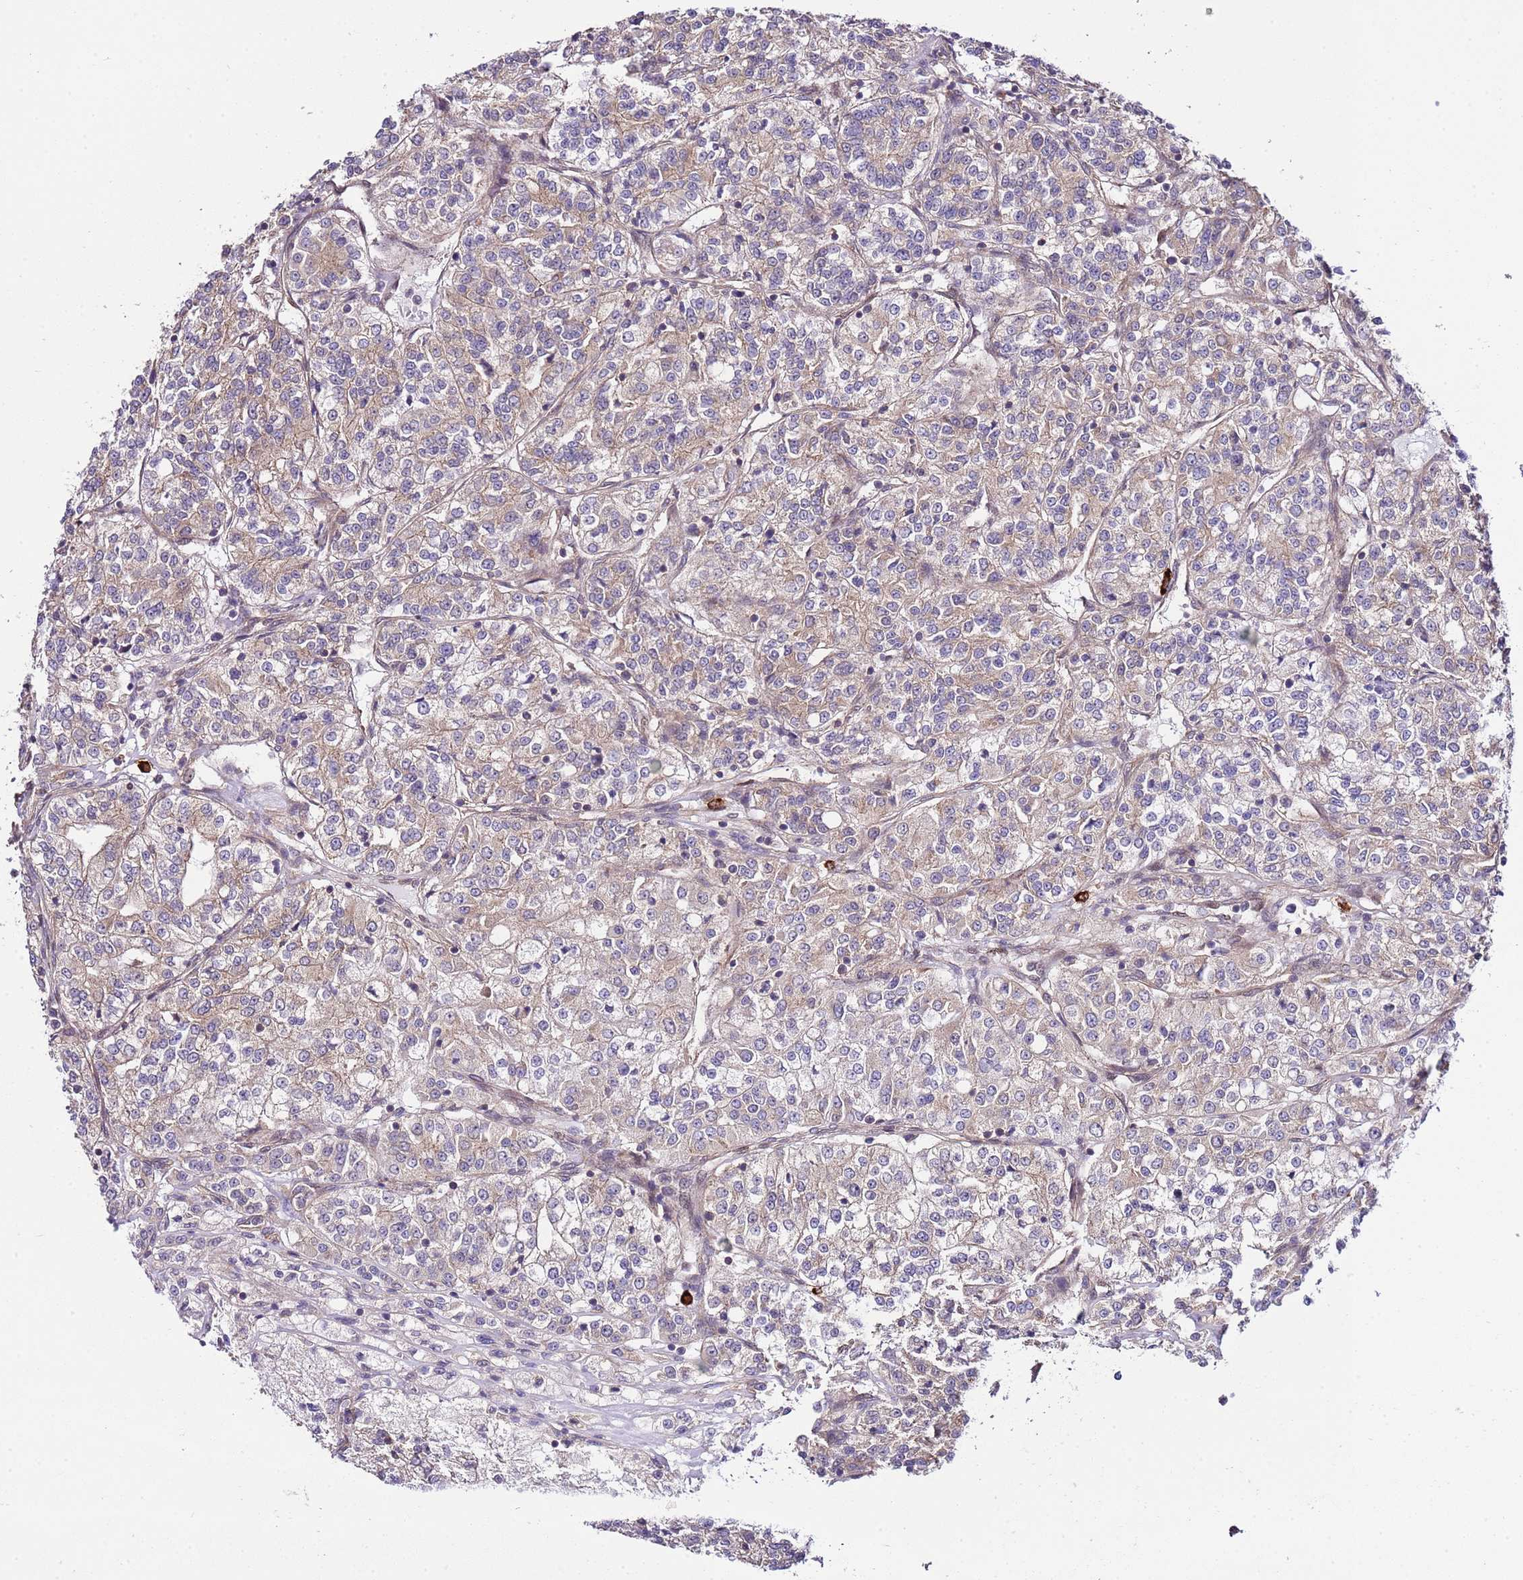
{"staining": {"intensity": "weak", "quantity": ">75%", "location": "cytoplasmic/membranous"}, "tissue": "renal cancer", "cell_type": "Tumor cells", "image_type": "cancer", "snomed": [{"axis": "morphology", "description": "Adenocarcinoma, NOS"}, {"axis": "topography", "description": "Kidney"}], "caption": "An IHC micrograph of neoplastic tissue is shown. Protein staining in brown highlights weak cytoplasmic/membranous positivity in adenocarcinoma (renal) within tumor cells.", "gene": "DONSON", "patient": {"sex": "female", "age": 63}}